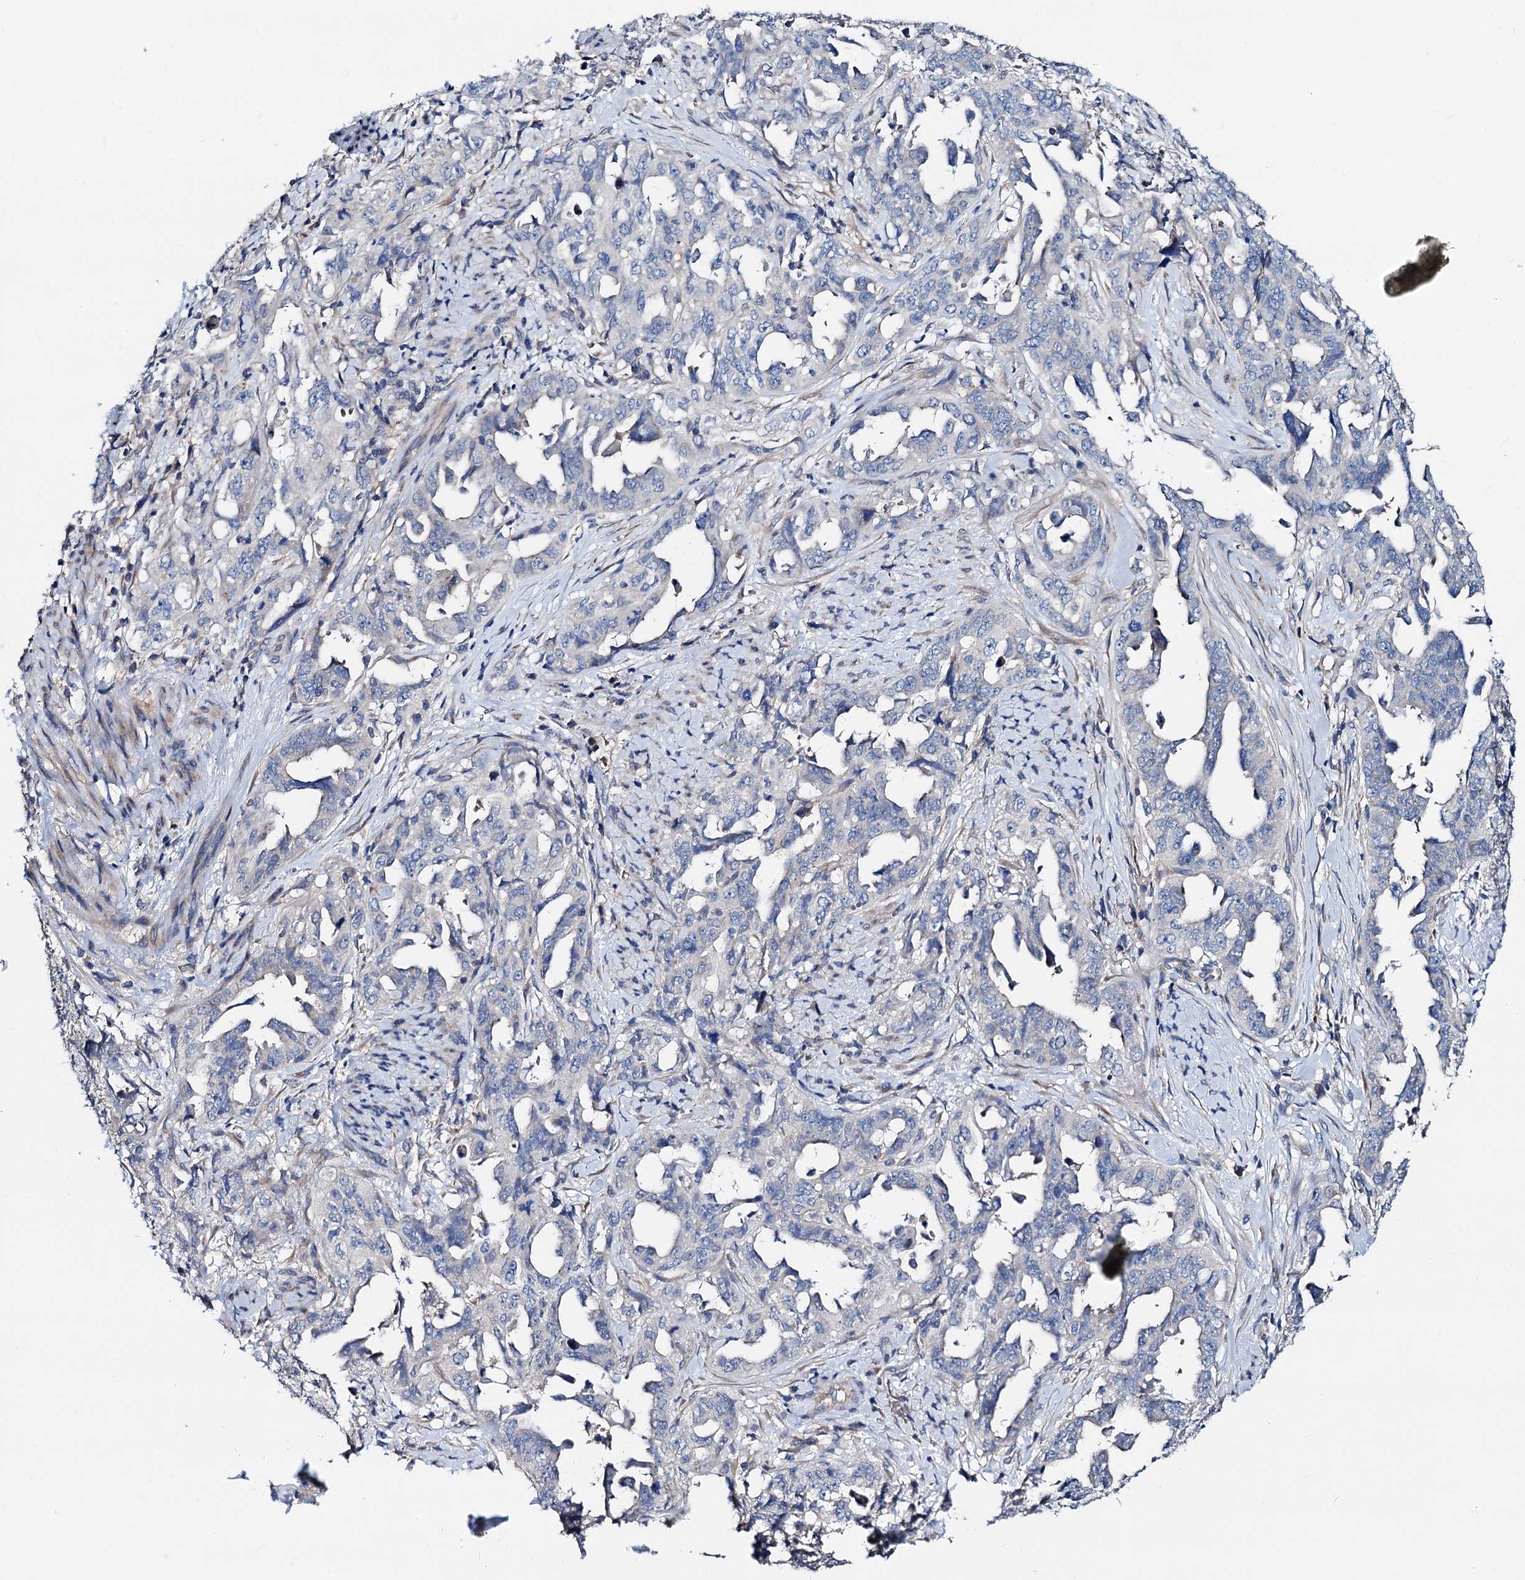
{"staining": {"intensity": "negative", "quantity": "none", "location": "none"}, "tissue": "endometrial cancer", "cell_type": "Tumor cells", "image_type": "cancer", "snomed": [{"axis": "morphology", "description": "Adenocarcinoma, NOS"}, {"axis": "topography", "description": "Endometrium"}], "caption": "High power microscopy image of an IHC photomicrograph of adenocarcinoma (endometrial), revealing no significant staining in tumor cells.", "gene": "GCOM1", "patient": {"sex": "female", "age": 65}}